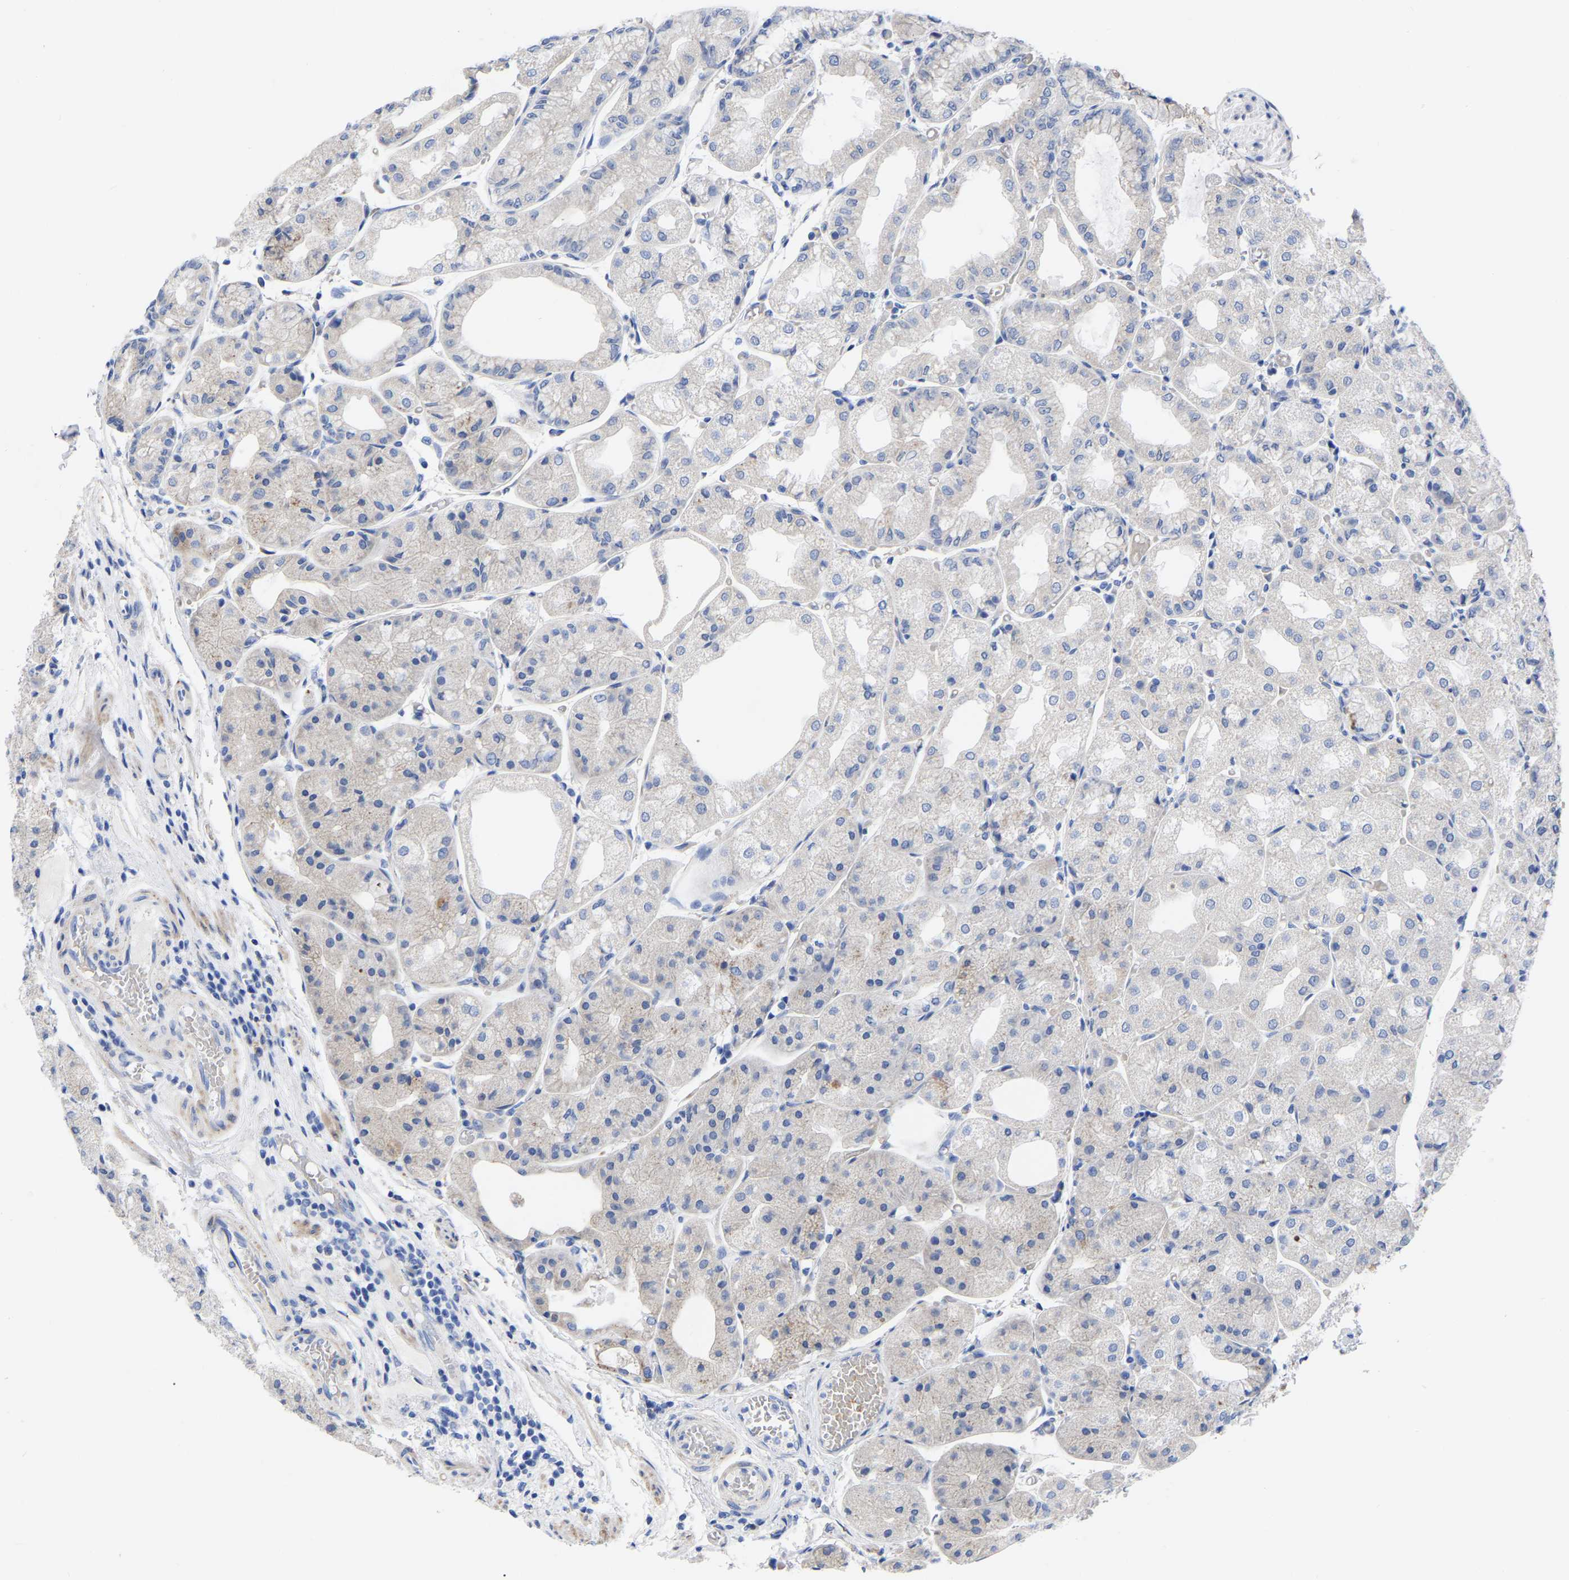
{"staining": {"intensity": "moderate", "quantity": "<25%", "location": "cytoplasmic/membranous"}, "tissue": "stomach", "cell_type": "Glandular cells", "image_type": "normal", "snomed": [{"axis": "morphology", "description": "Normal tissue, NOS"}, {"axis": "topography", "description": "Stomach, upper"}], "caption": "DAB (3,3'-diaminobenzidine) immunohistochemical staining of benign stomach reveals moderate cytoplasmic/membranous protein staining in approximately <25% of glandular cells. The protein of interest is stained brown, and the nuclei are stained in blue (DAB IHC with brightfield microscopy, high magnification).", "gene": "GDF3", "patient": {"sex": "male", "age": 72}}